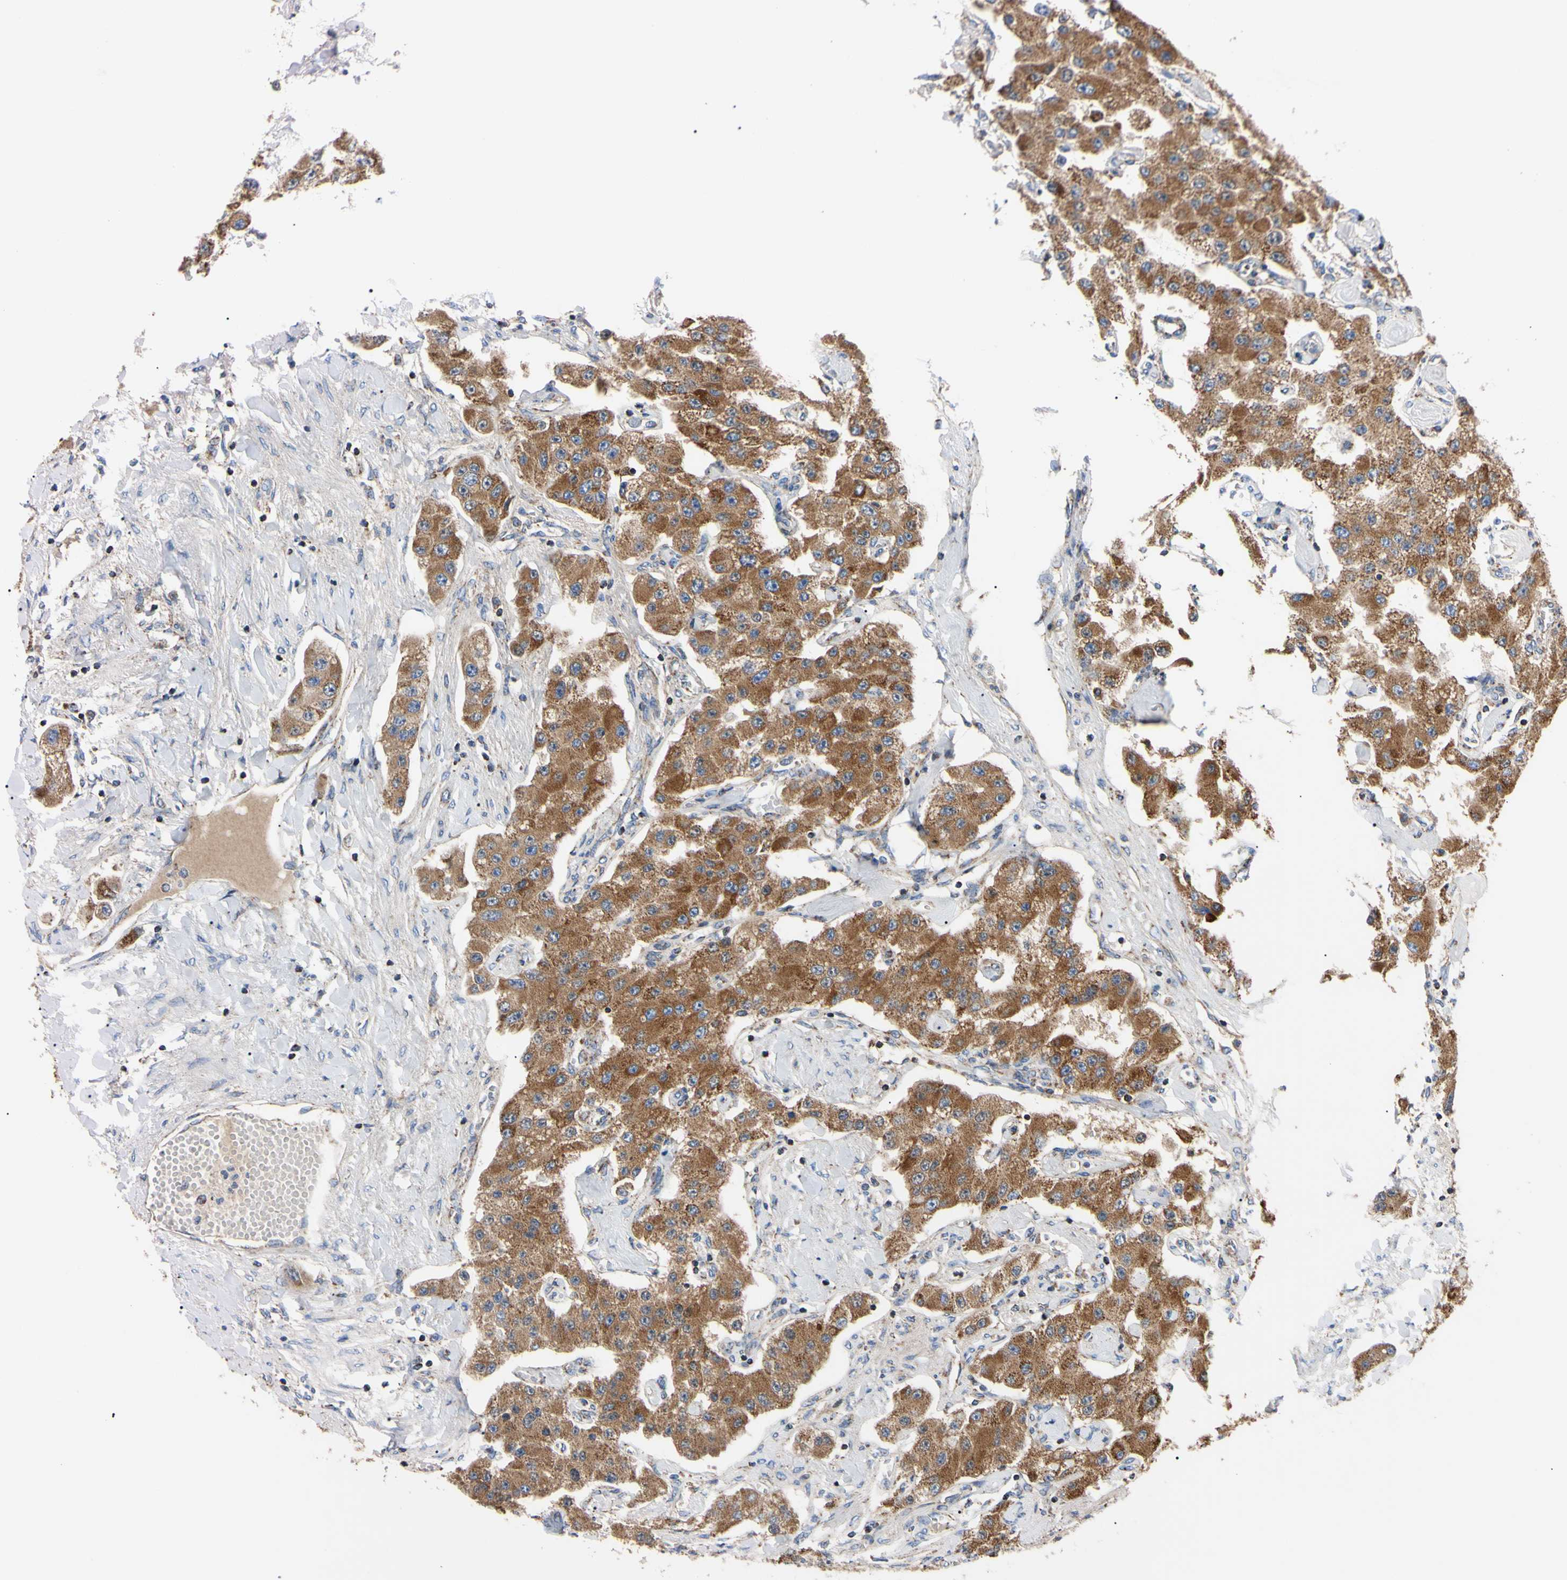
{"staining": {"intensity": "strong", "quantity": ">75%", "location": "cytoplasmic/membranous"}, "tissue": "carcinoid", "cell_type": "Tumor cells", "image_type": "cancer", "snomed": [{"axis": "morphology", "description": "Carcinoid, malignant, NOS"}, {"axis": "topography", "description": "Pancreas"}], "caption": "Carcinoid (malignant) was stained to show a protein in brown. There is high levels of strong cytoplasmic/membranous expression in about >75% of tumor cells.", "gene": "CLPP", "patient": {"sex": "male", "age": 41}}